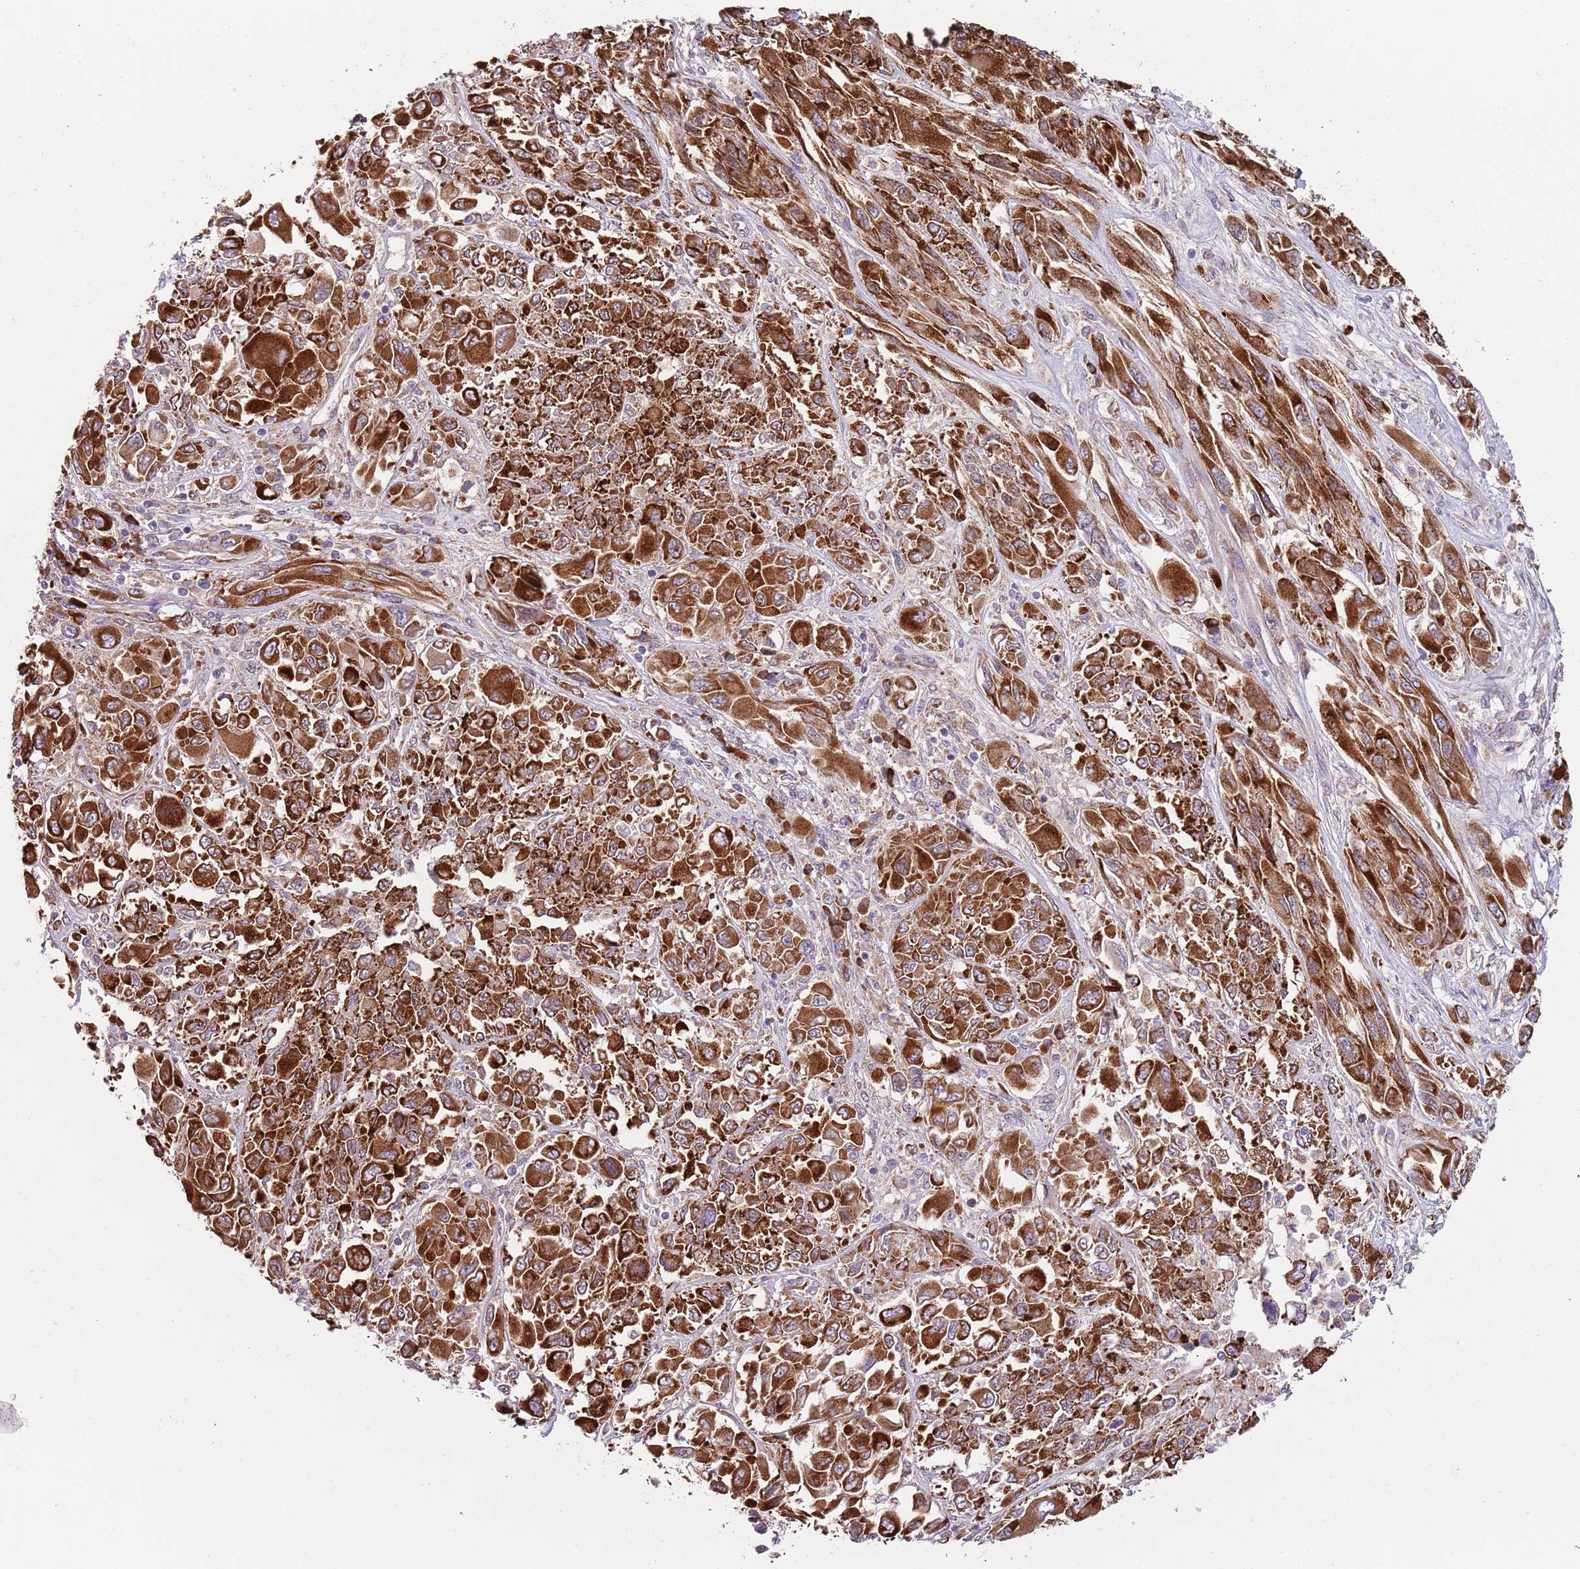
{"staining": {"intensity": "strong", "quantity": ">75%", "location": "cytoplasmic/membranous"}, "tissue": "melanoma", "cell_type": "Tumor cells", "image_type": "cancer", "snomed": [{"axis": "morphology", "description": "Malignant melanoma, NOS"}, {"axis": "topography", "description": "Skin"}], "caption": "Protein expression analysis of human malignant melanoma reveals strong cytoplasmic/membranous staining in approximately >75% of tumor cells.", "gene": "VWCE", "patient": {"sex": "female", "age": 91}}